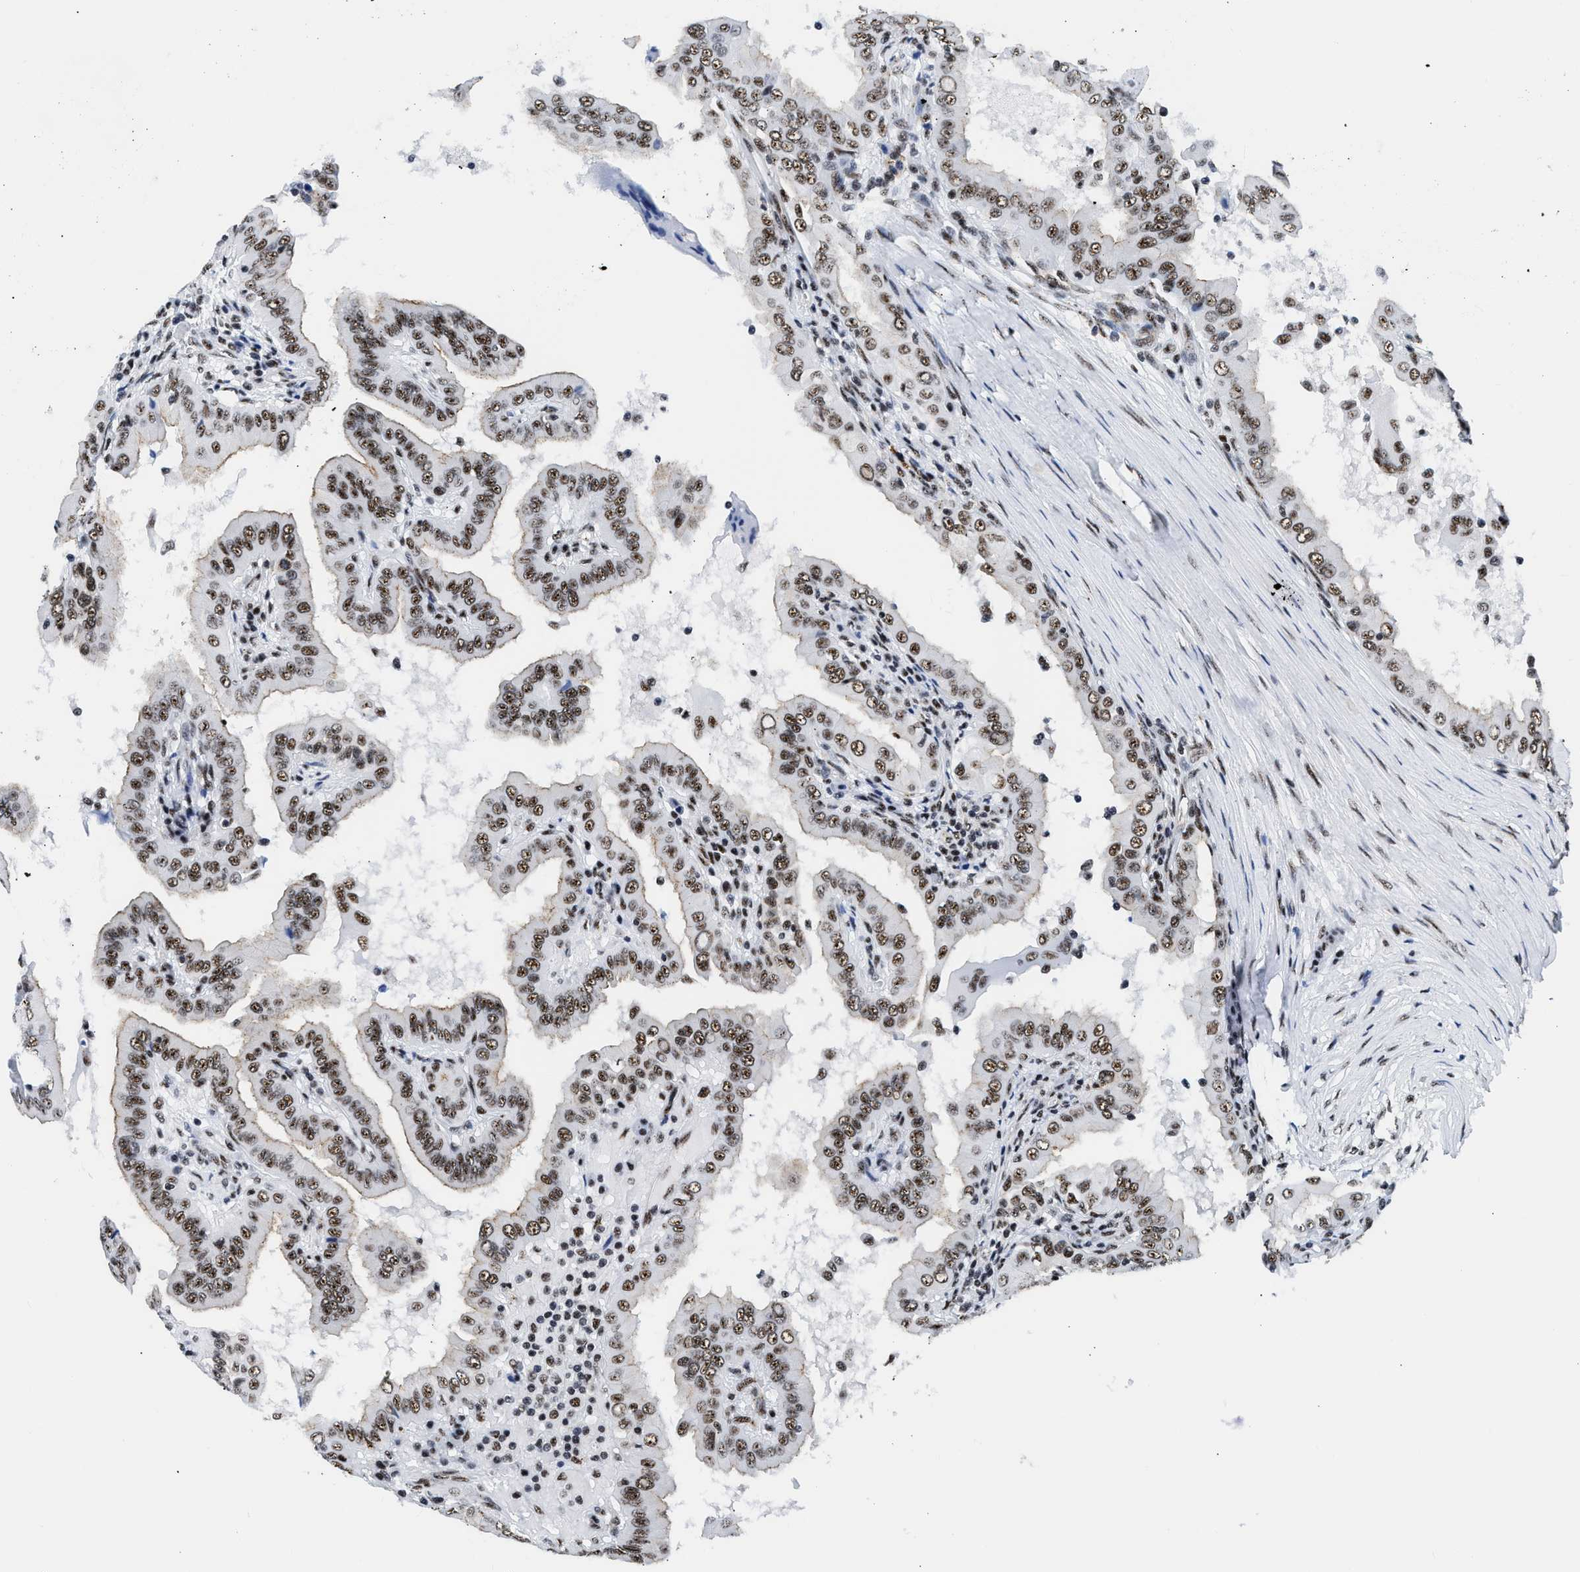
{"staining": {"intensity": "moderate", "quantity": ">75%", "location": "nuclear"}, "tissue": "thyroid cancer", "cell_type": "Tumor cells", "image_type": "cancer", "snomed": [{"axis": "morphology", "description": "Papillary adenocarcinoma, NOS"}, {"axis": "topography", "description": "Thyroid gland"}], "caption": "Immunohistochemistry of thyroid cancer (papillary adenocarcinoma) demonstrates medium levels of moderate nuclear staining in approximately >75% of tumor cells.", "gene": "RBM8A", "patient": {"sex": "male", "age": 33}}